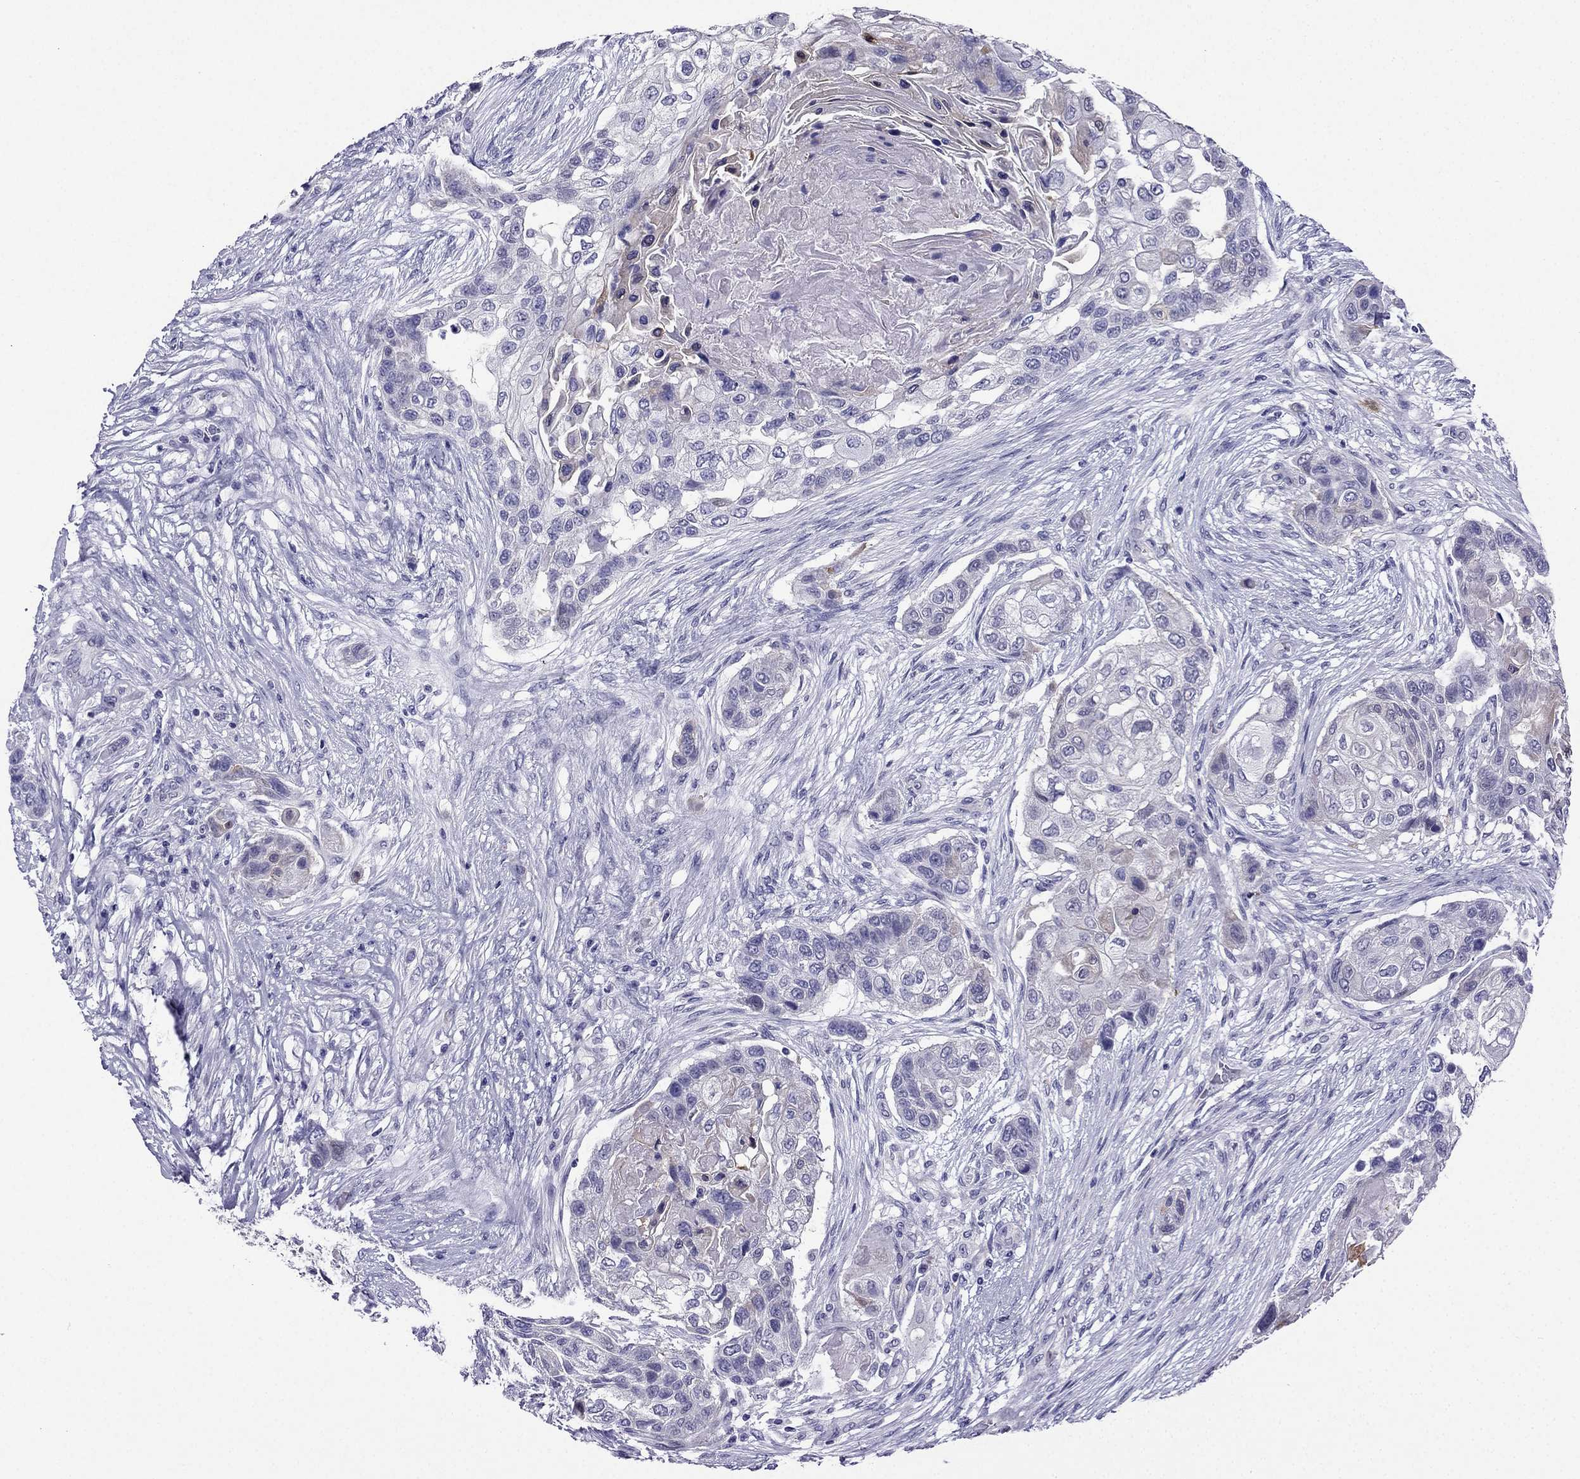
{"staining": {"intensity": "negative", "quantity": "none", "location": "none"}, "tissue": "lung cancer", "cell_type": "Tumor cells", "image_type": "cancer", "snomed": [{"axis": "morphology", "description": "Squamous cell carcinoma, NOS"}, {"axis": "topography", "description": "Lung"}], "caption": "Squamous cell carcinoma (lung) was stained to show a protein in brown. There is no significant positivity in tumor cells.", "gene": "KCNJ10", "patient": {"sex": "male", "age": 69}}